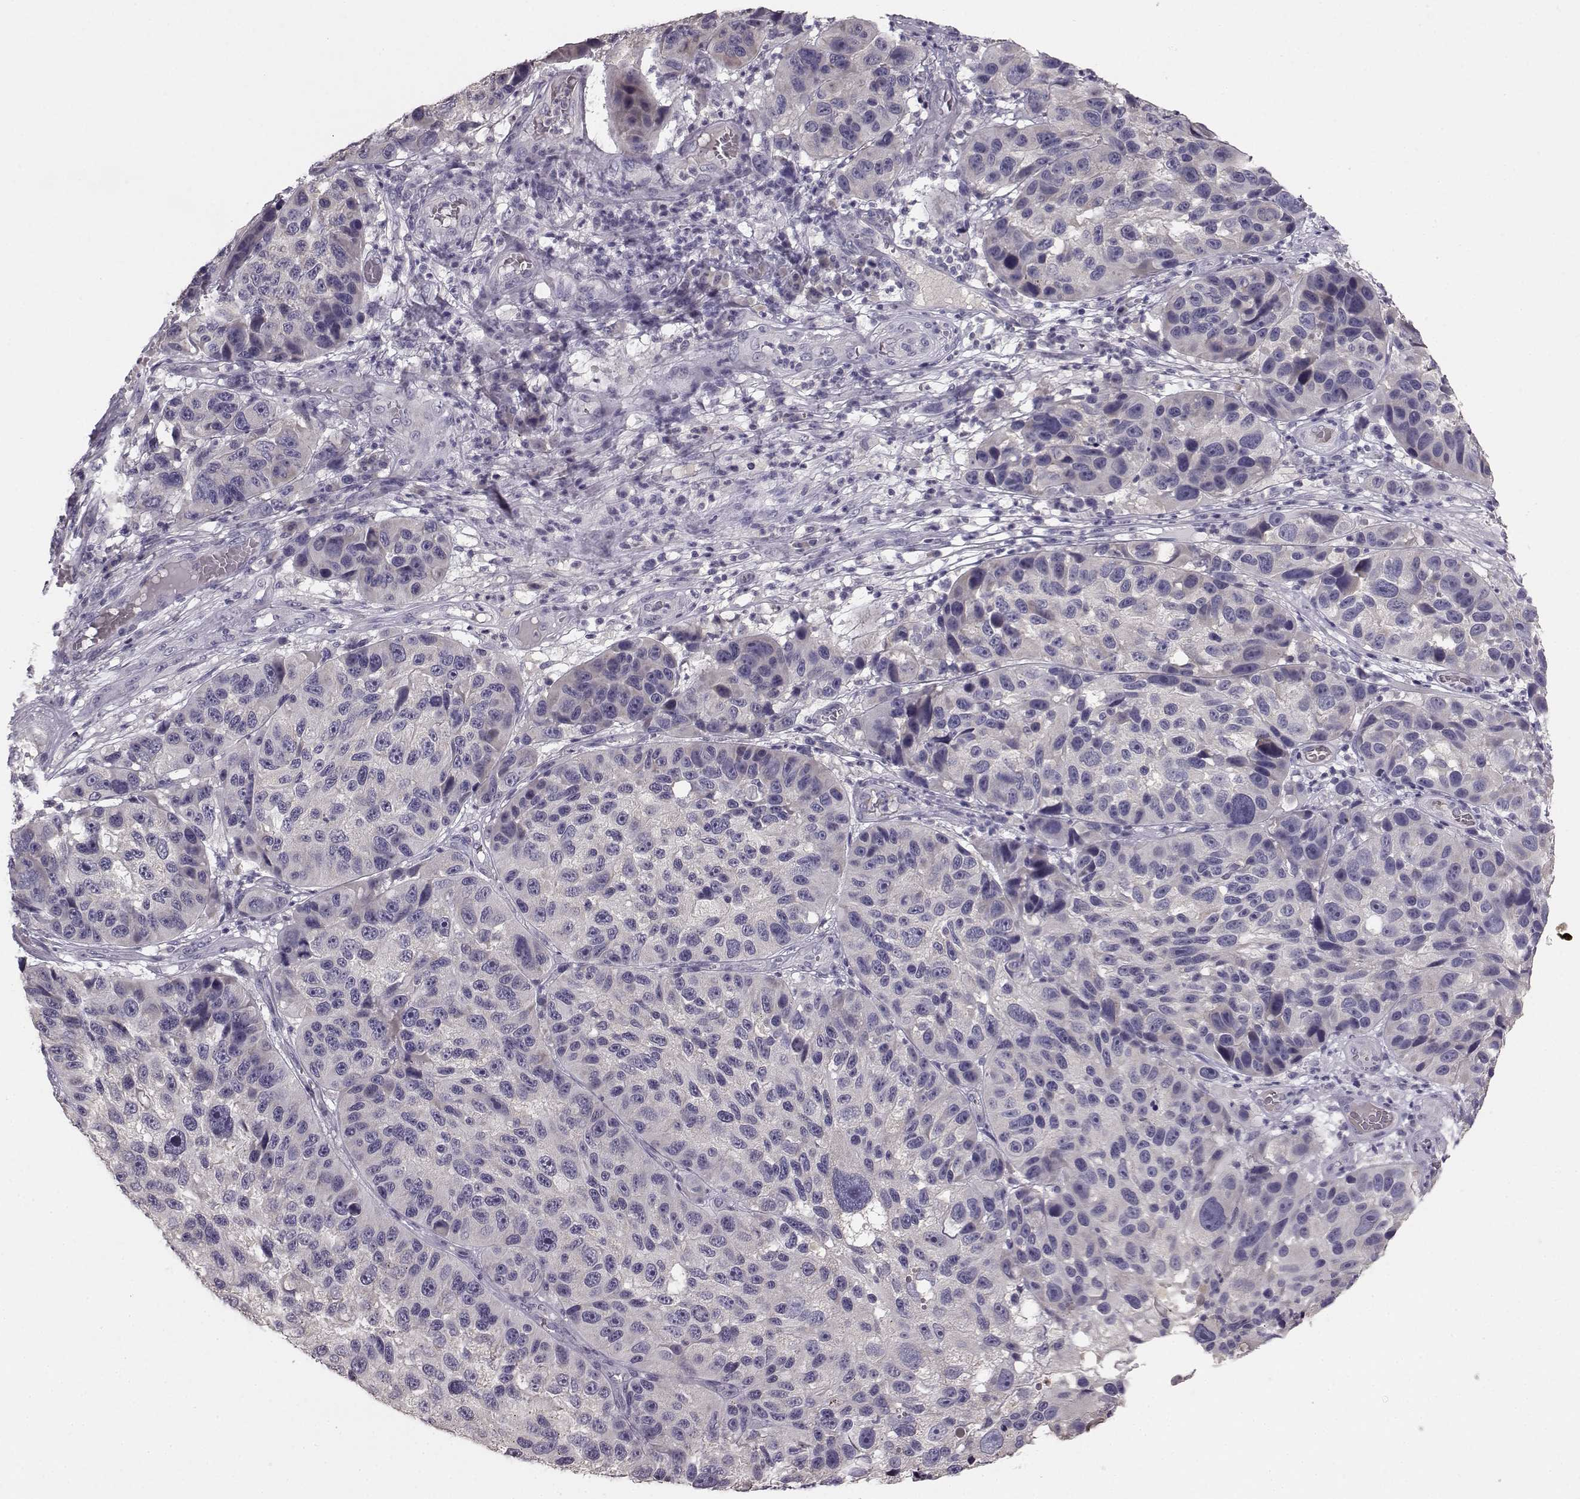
{"staining": {"intensity": "negative", "quantity": "none", "location": "none"}, "tissue": "melanoma", "cell_type": "Tumor cells", "image_type": "cancer", "snomed": [{"axis": "morphology", "description": "Malignant melanoma, NOS"}, {"axis": "topography", "description": "Skin"}], "caption": "The histopathology image shows no staining of tumor cells in melanoma. The staining is performed using DAB (3,3'-diaminobenzidine) brown chromogen with nuclei counter-stained in using hematoxylin.", "gene": "BFSP2", "patient": {"sex": "male", "age": 53}}